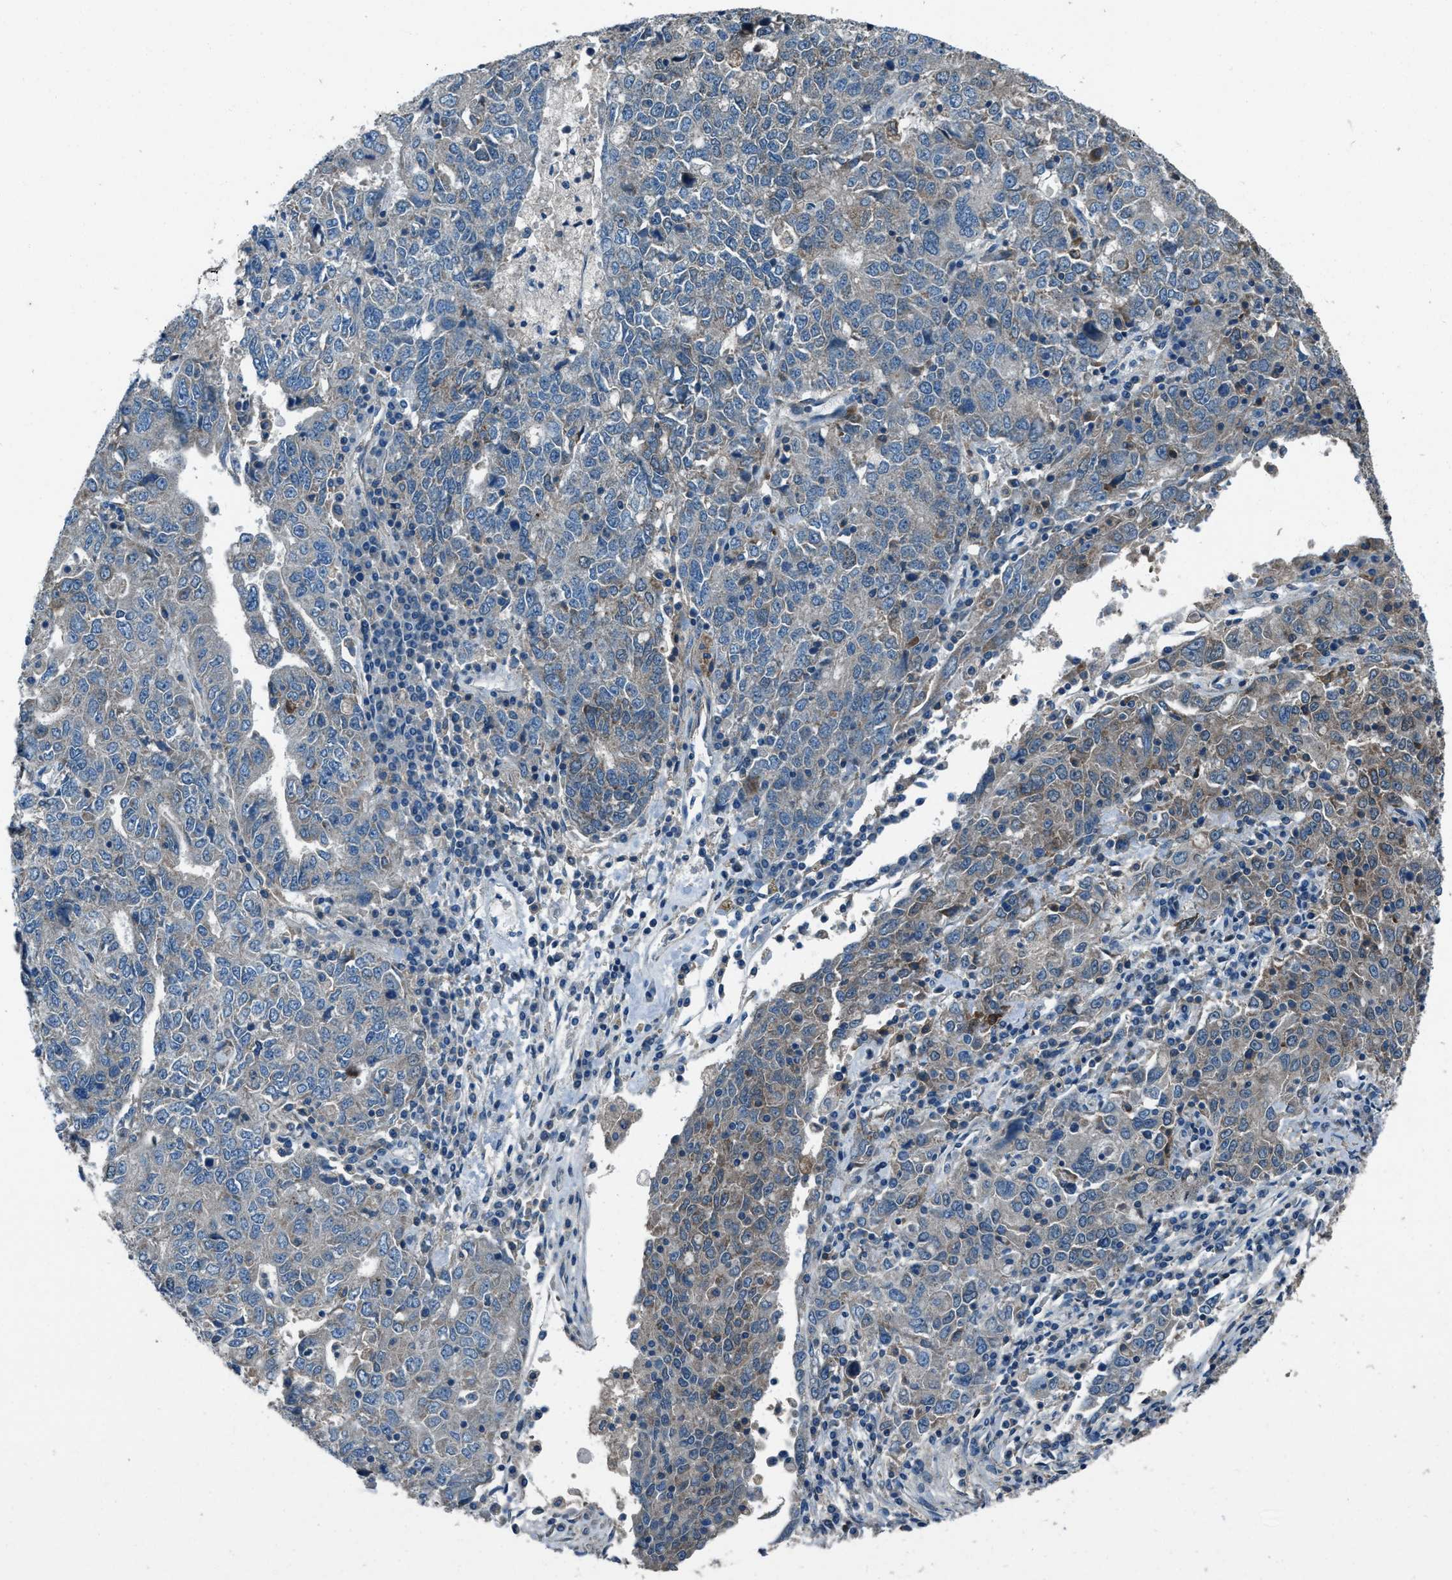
{"staining": {"intensity": "weak", "quantity": "<25%", "location": "cytoplasmic/membranous"}, "tissue": "ovarian cancer", "cell_type": "Tumor cells", "image_type": "cancer", "snomed": [{"axis": "morphology", "description": "Carcinoma, endometroid"}, {"axis": "topography", "description": "Ovary"}], "caption": "A micrograph of ovarian cancer (endometroid carcinoma) stained for a protein exhibits no brown staining in tumor cells.", "gene": "SVIL", "patient": {"sex": "female", "age": 62}}